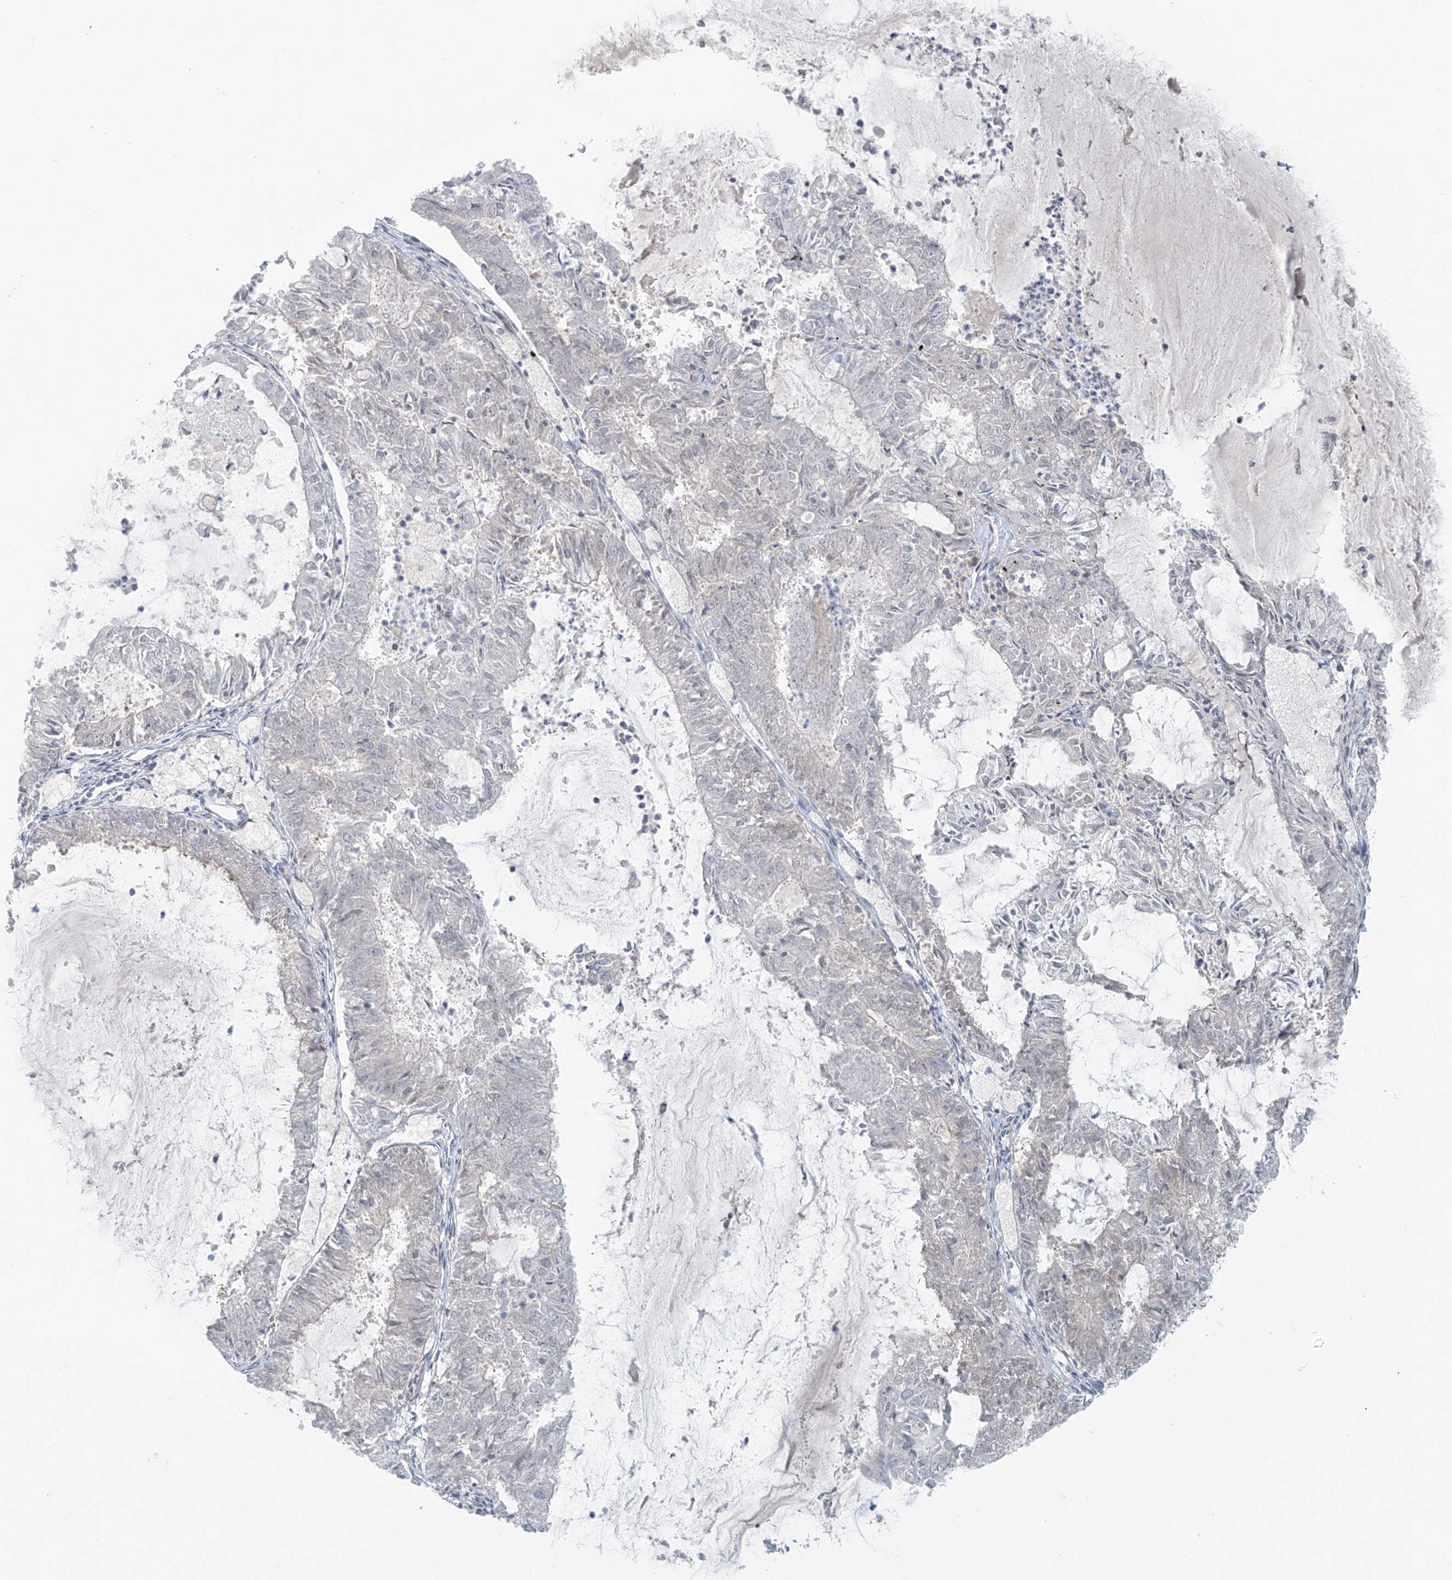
{"staining": {"intensity": "negative", "quantity": "none", "location": "none"}, "tissue": "endometrial cancer", "cell_type": "Tumor cells", "image_type": "cancer", "snomed": [{"axis": "morphology", "description": "Adenocarcinoma, NOS"}, {"axis": "topography", "description": "Endometrium"}], "caption": "This is an IHC photomicrograph of human adenocarcinoma (endometrial). There is no staining in tumor cells.", "gene": "PPAT", "patient": {"sex": "female", "age": 57}}